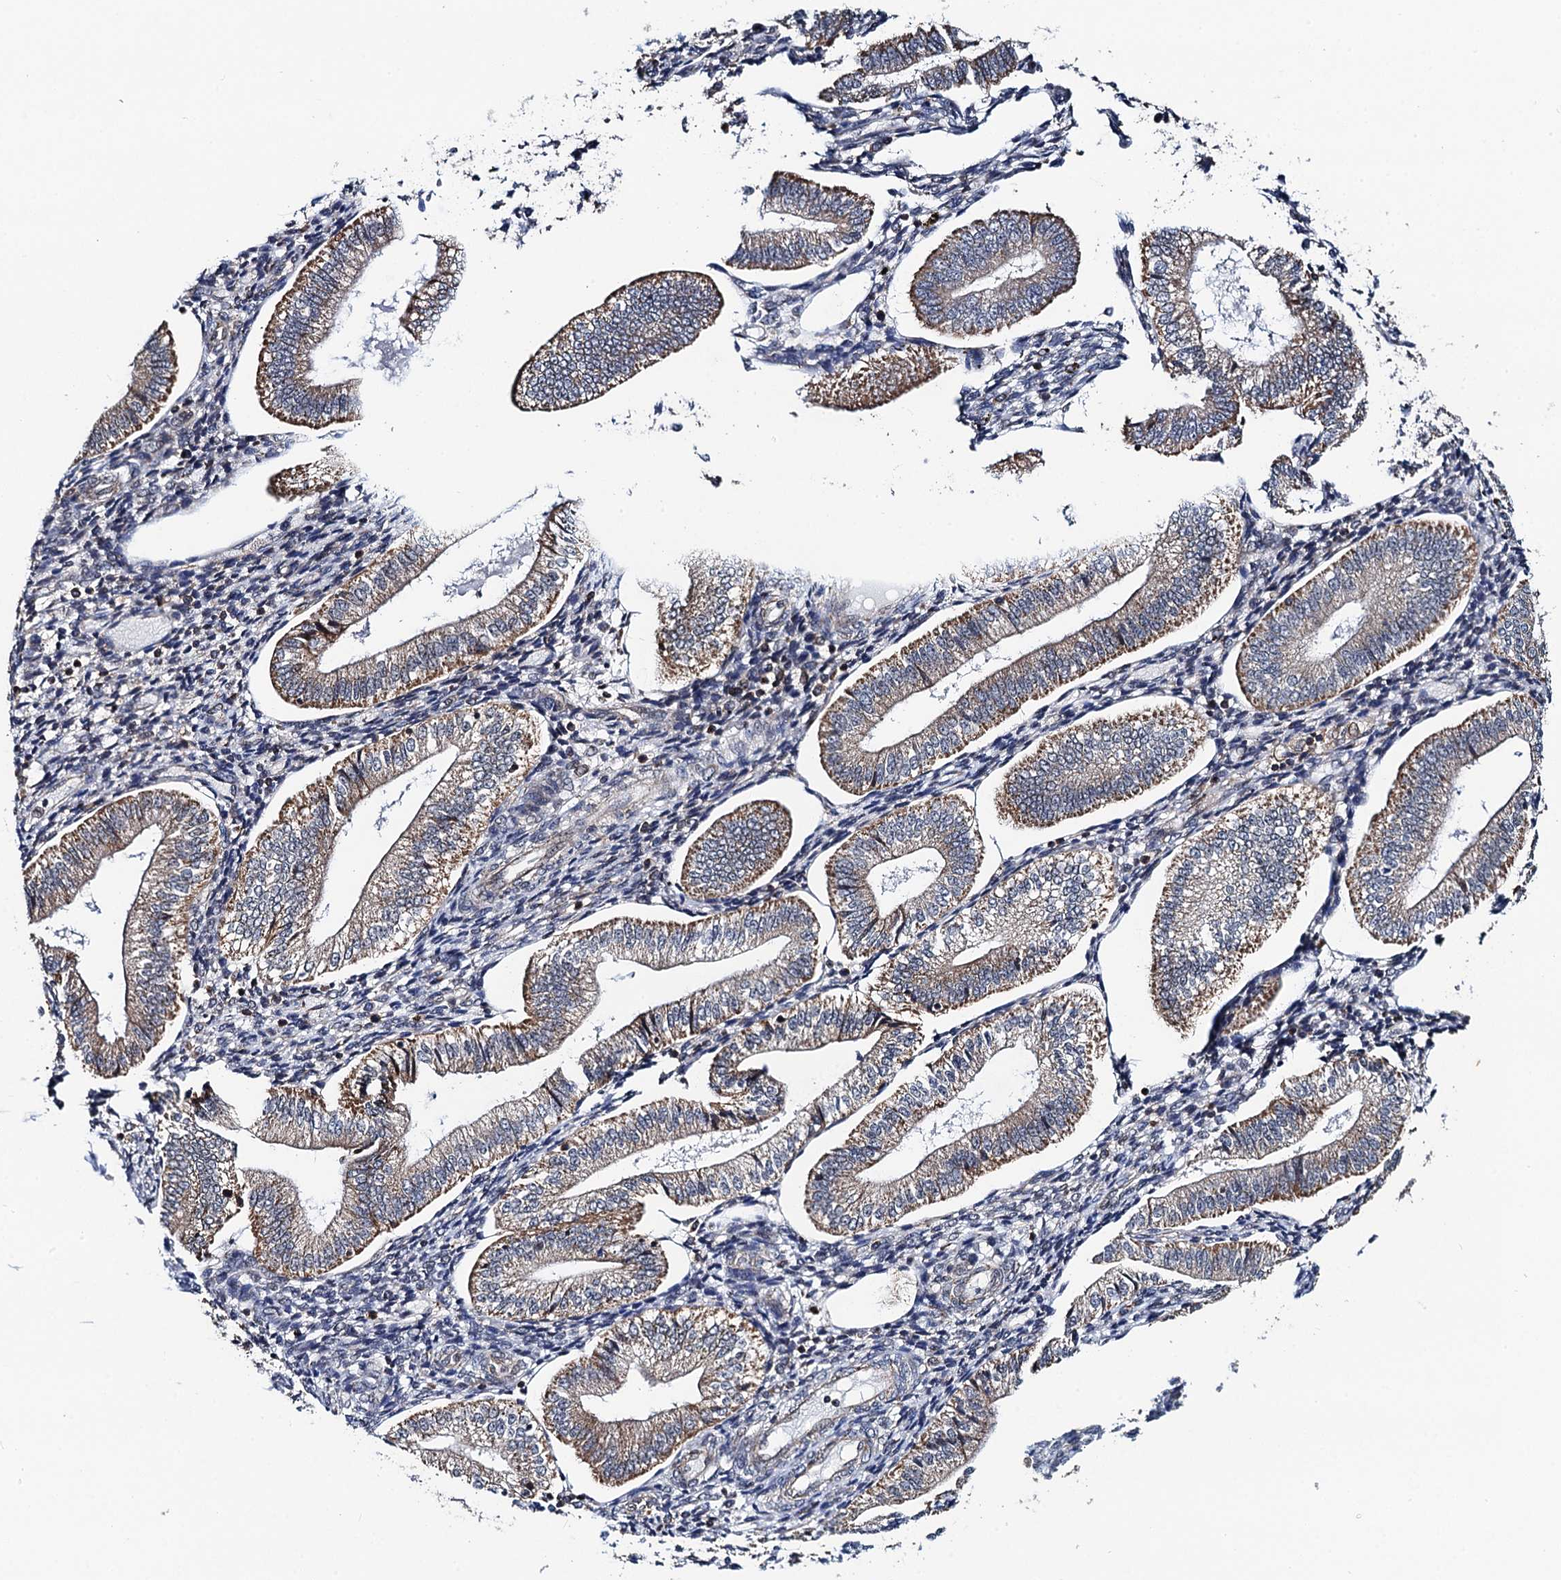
{"staining": {"intensity": "weak", "quantity": "<25%", "location": "cytoplasmic/membranous"}, "tissue": "endometrium", "cell_type": "Cells in endometrial stroma", "image_type": "normal", "snomed": [{"axis": "morphology", "description": "Normal tissue, NOS"}, {"axis": "topography", "description": "Endometrium"}], "caption": "This is a micrograph of immunohistochemistry staining of normal endometrium, which shows no positivity in cells in endometrial stroma. (Brightfield microscopy of DAB (3,3'-diaminobenzidine) immunohistochemistry at high magnification).", "gene": "CMPK2", "patient": {"sex": "female", "age": 34}}